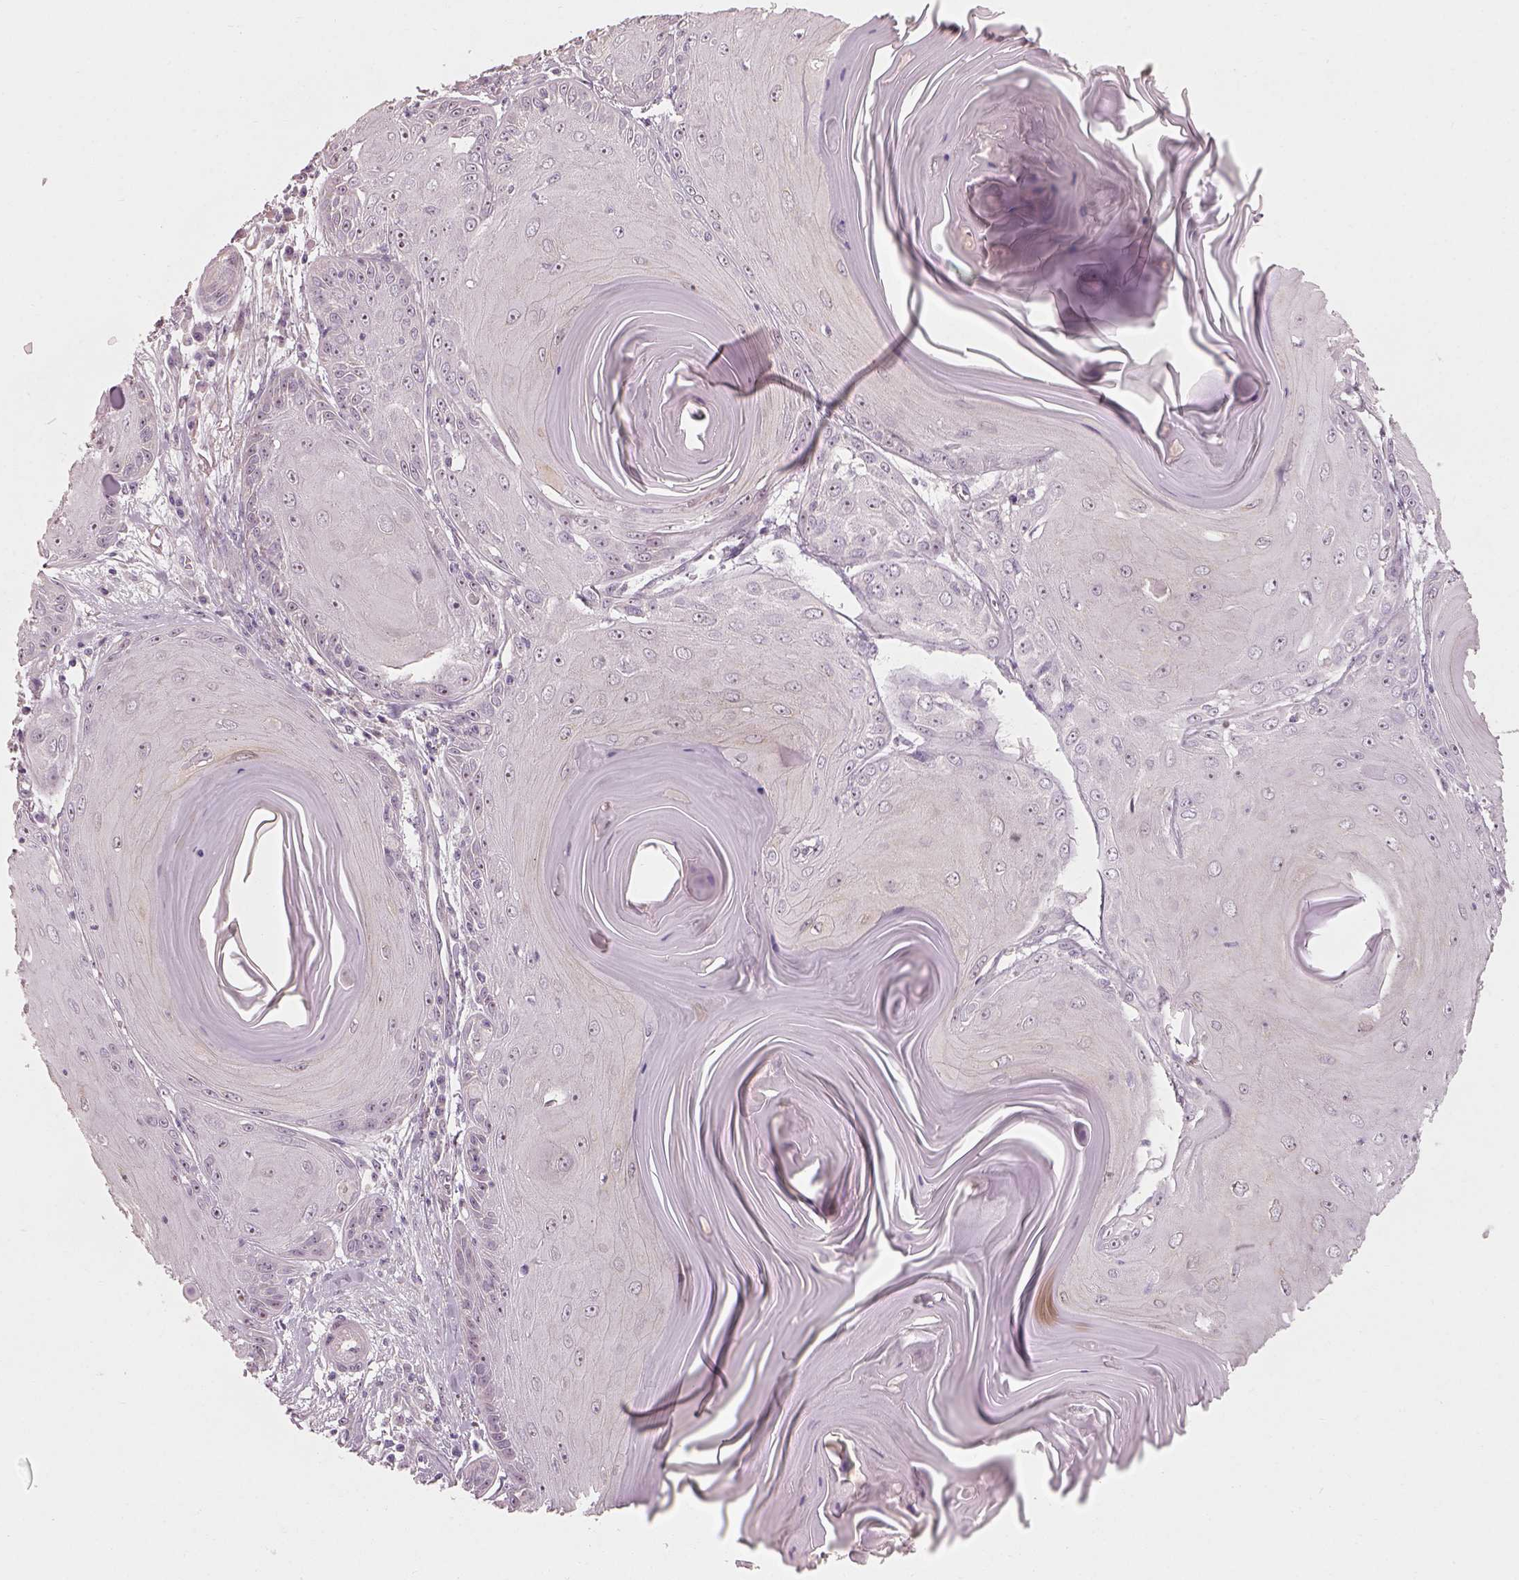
{"staining": {"intensity": "negative", "quantity": "none", "location": "none"}, "tissue": "skin cancer", "cell_type": "Tumor cells", "image_type": "cancer", "snomed": [{"axis": "morphology", "description": "Squamous cell carcinoma, NOS"}, {"axis": "topography", "description": "Skin"}, {"axis": "topography", "description": "Vulva"}], "caption": "Squamous cell carcinoma (skin) was stained to show a protein in brown. There is no significant positivity in tumor cells.", "gene": "CDS1", "patient": {"sex": "female", "age": 85}}